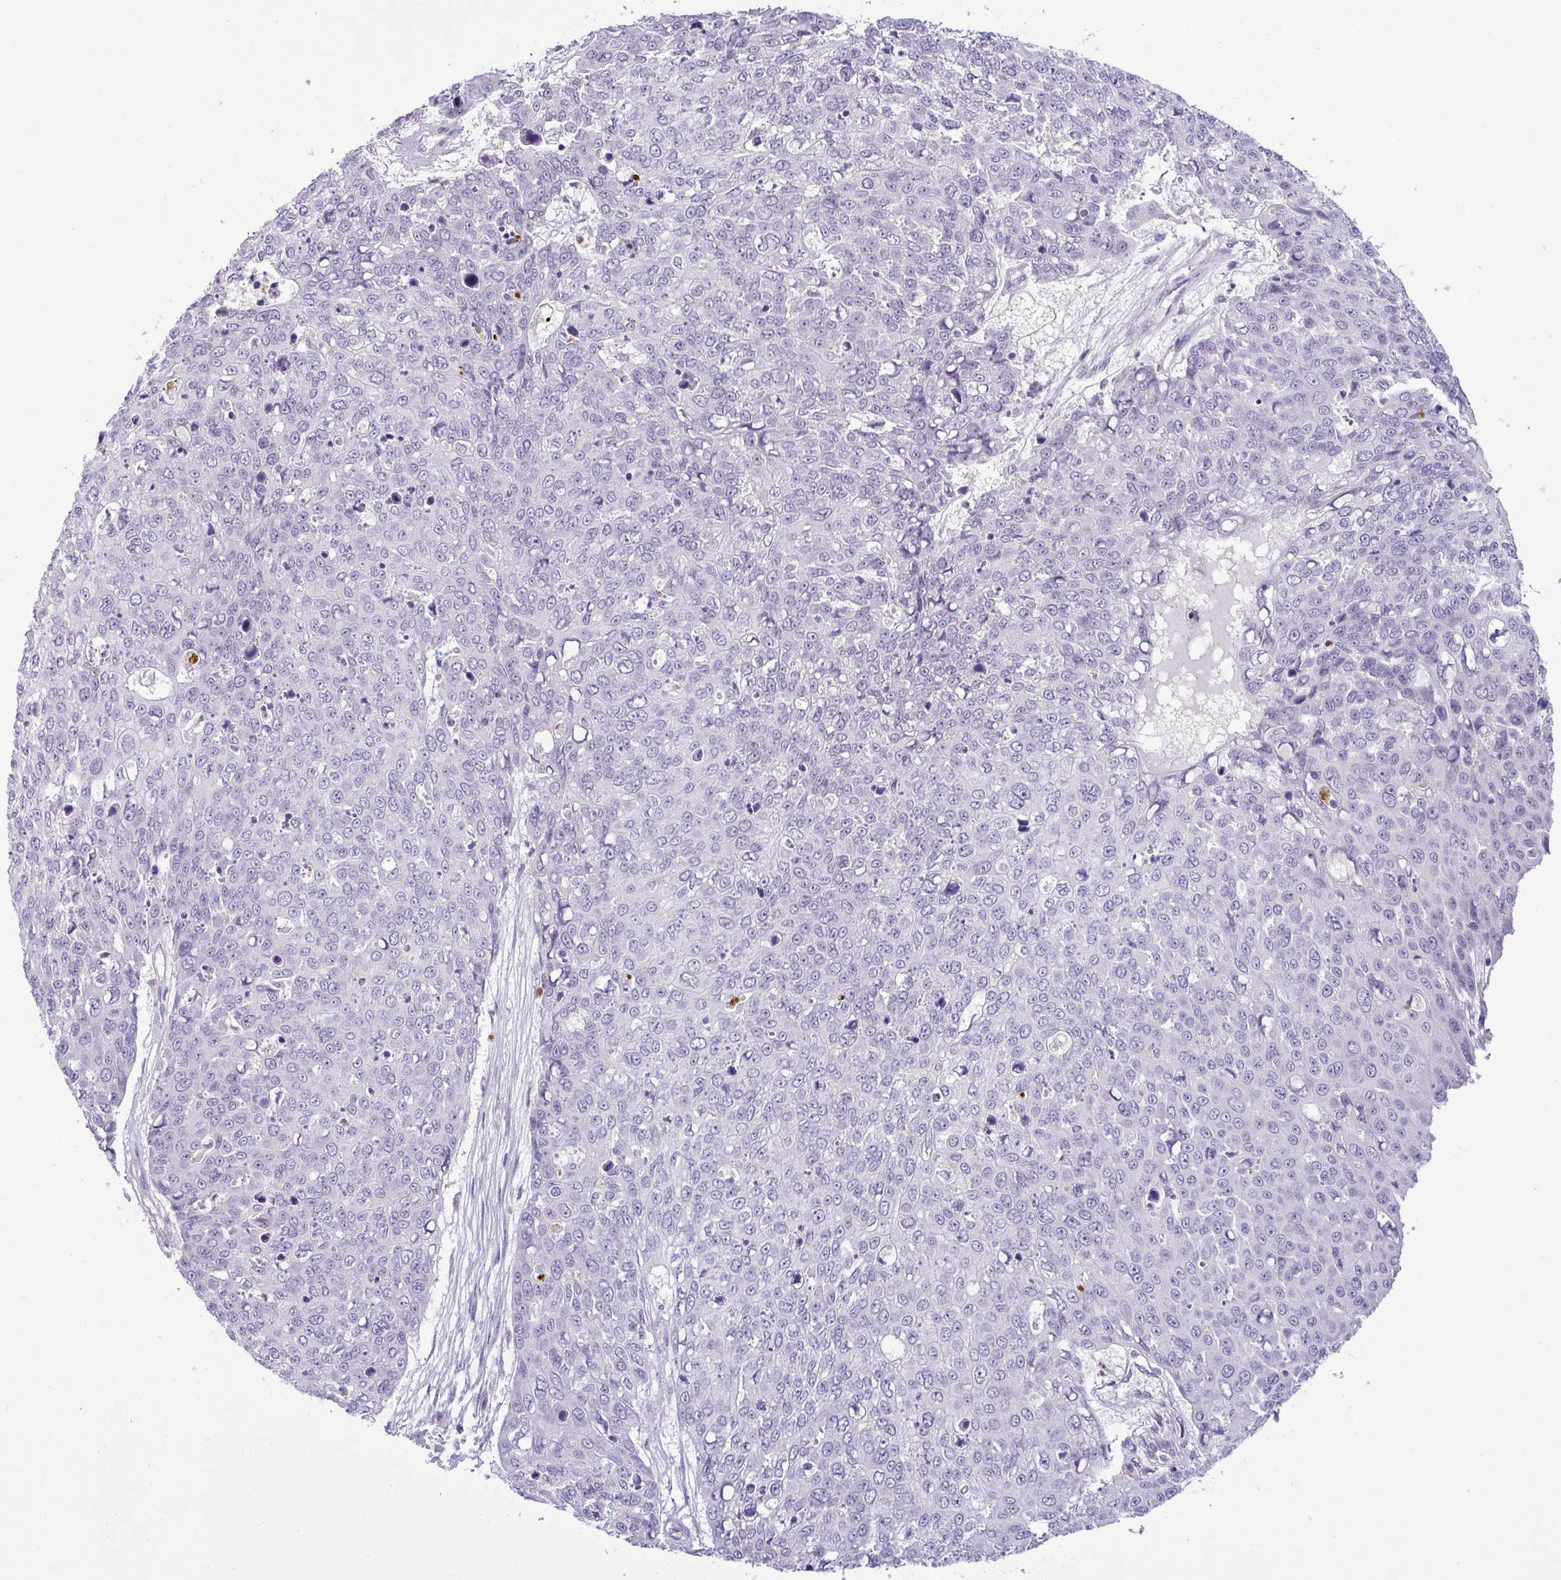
{"staining": {"intensity": "negative", "quantity": "none", "location": "none"}, "tissue": "skin cancer", "cell_type": "Tumor cells", "image_type": "cancer", "snomed": [{"axis": "morphology", "description": "Squamous cell carcinoma, NOS"}, {"axis": "topography", "description": "Skin"}], "caption": "Skin cancer (squamous cell carcinoma) was stained to show a protein in brown. There is no significant positivity in tumor cells.", "gene": "HBEGF", "patient": {"sex": "male", "age": 71}}